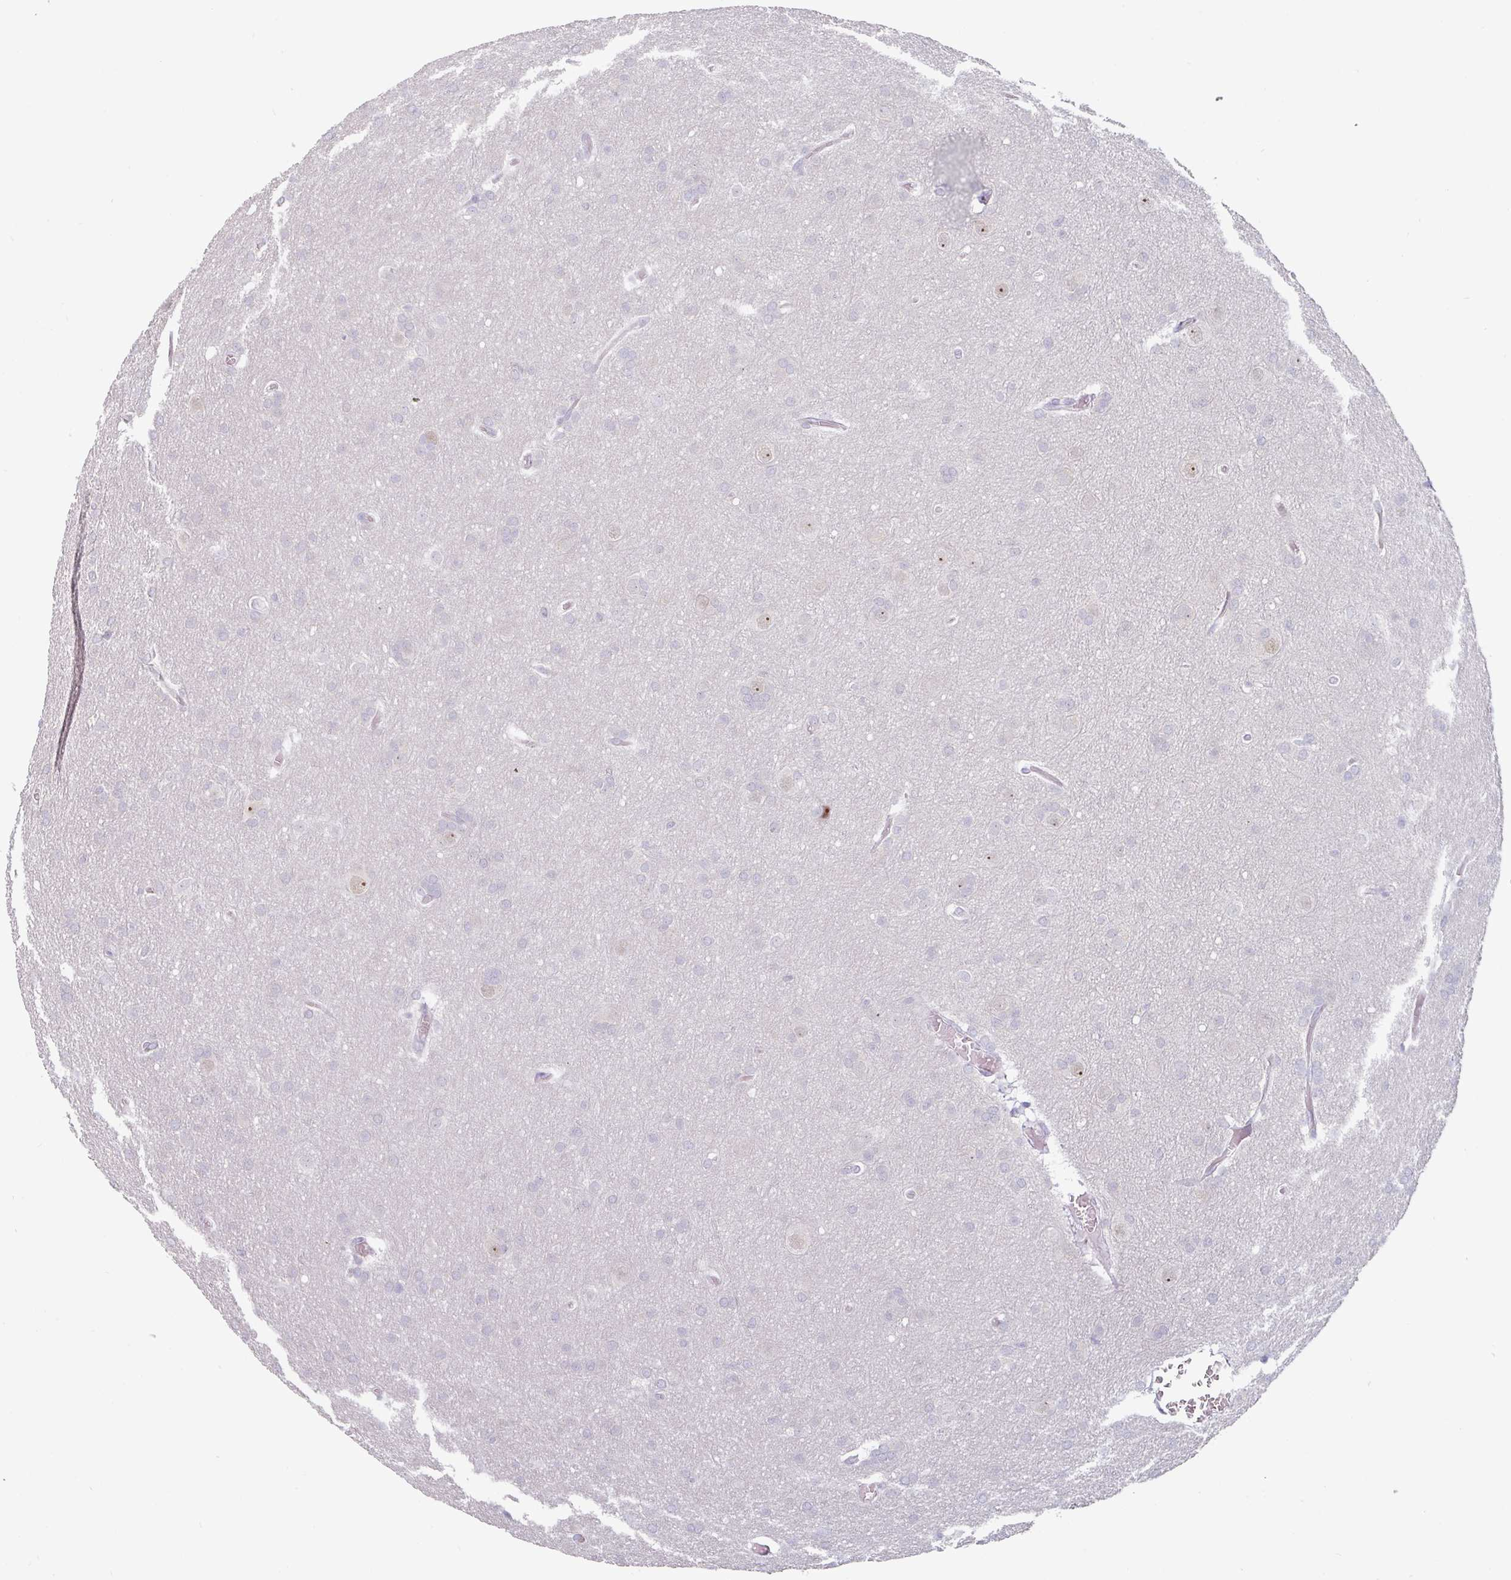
{"staining": {"intensity": "negative", "quantity": "none", "location": "none"}, "tissue": "glioma", "cell_type": "Tumor cells", "image_type": "cancer", "snomed": [{"axis": "morphology", "description": "Glioma, malignant, Low grade"}, {"axis": "topography", "description": "Brain"}], "caption": "Human malignant low-grade glioma stained for a protein using immunohistochemistry exhibits no expression in tumor cells.", "gene": "ZBTB6", "patient": {"sex": "female", "age": 32}}